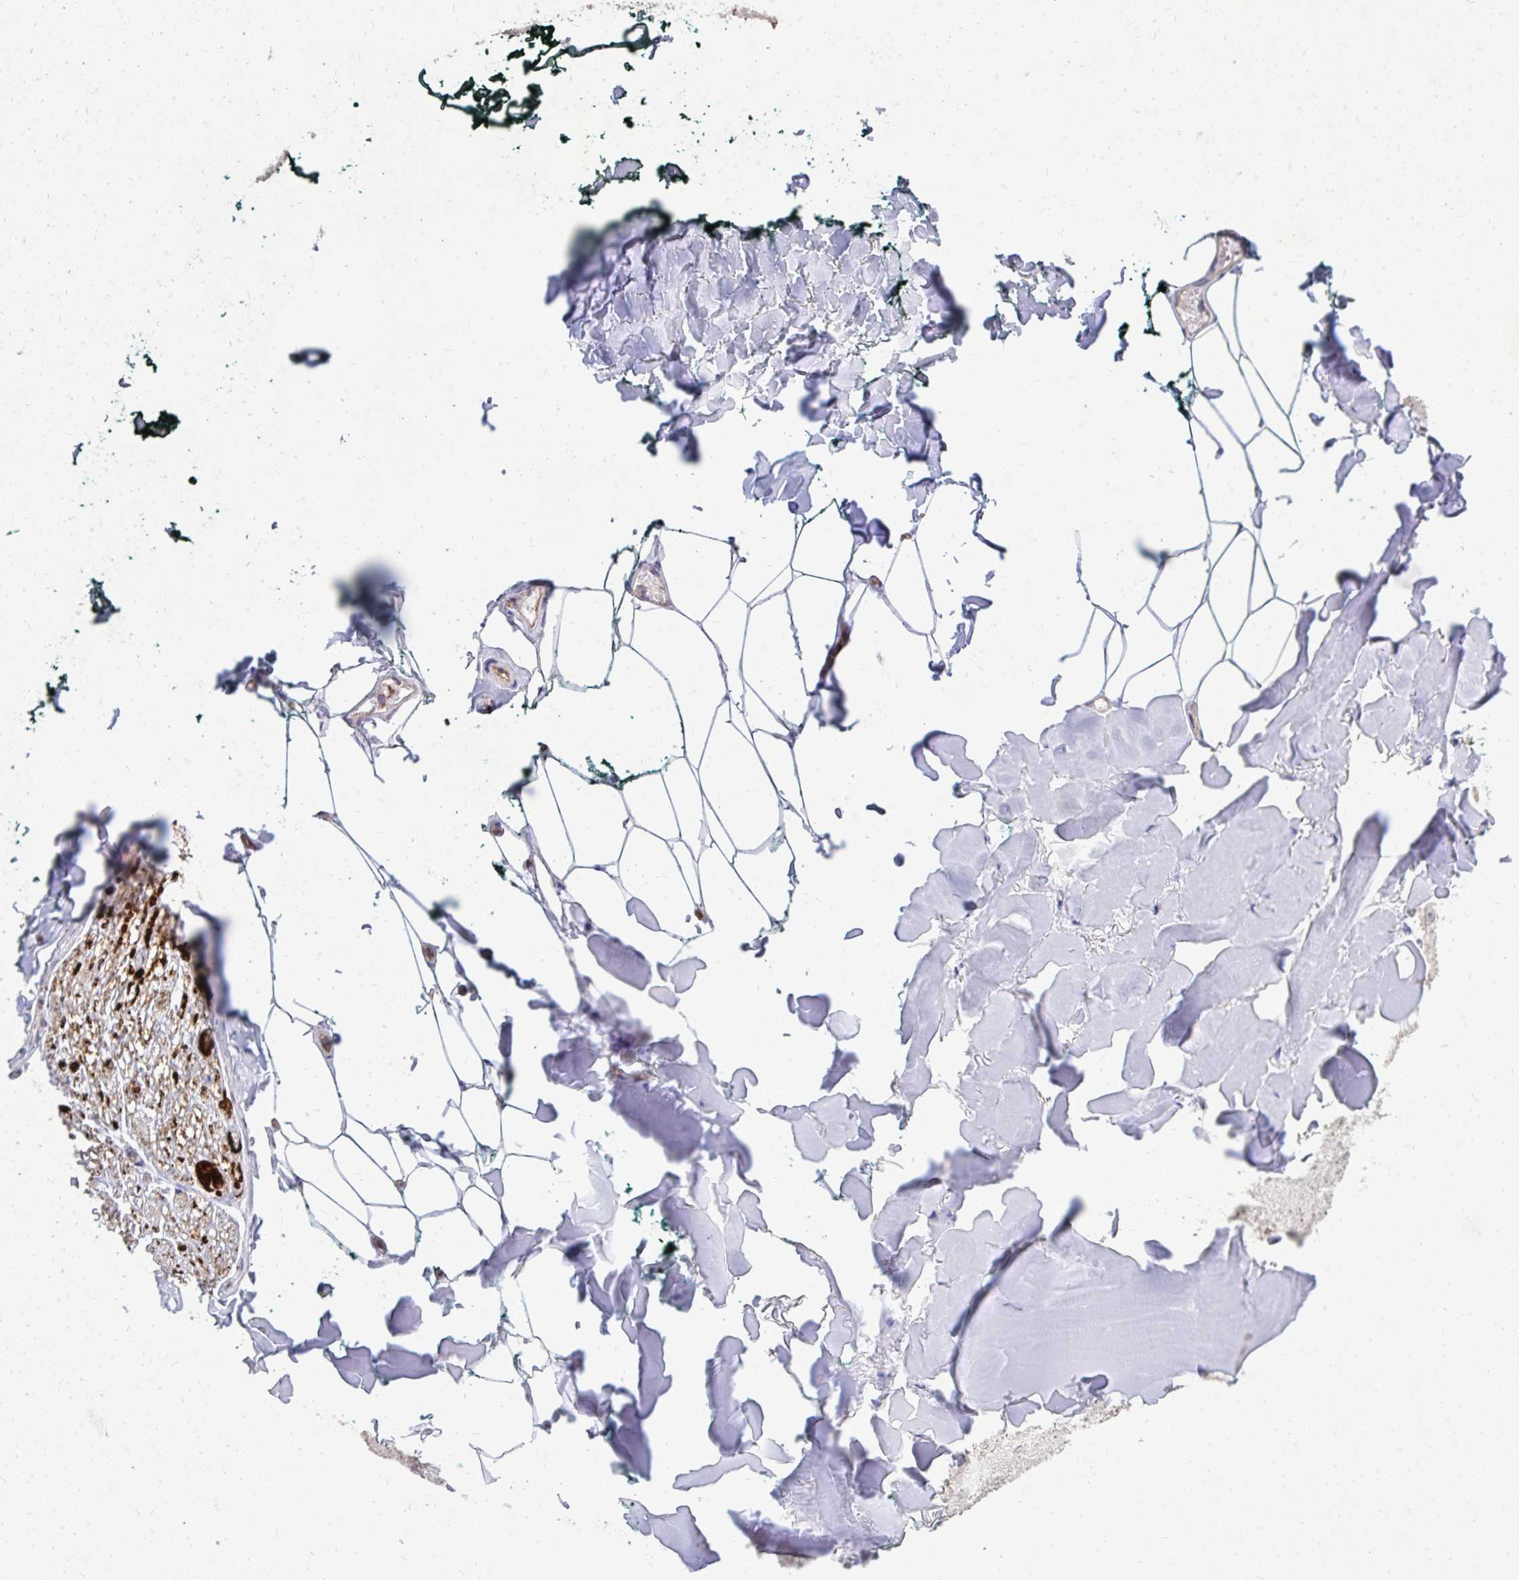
{"staining": {"intensity": "negative", "quantity": "none", "location": "none"}, "tissue": "adipose tissue", "cell_type": "Adipocytes", "image_type": "normal", "snomed": [{"axis": "morphology", "description": "Normal tissue, NOS"}, {"axis": "topography", "description": "Skin"}, {"axis": "topography", "description": "Peripheral nerve tissue"}], "caption": "A high-resolution histopathology image shows immunohistochemistry staining of unremarkable adipose tissue, which demonstrates no significant expression in adipocytes.", "gene": "FOXN3", "patient": {"sex": "female", "age": 45}}